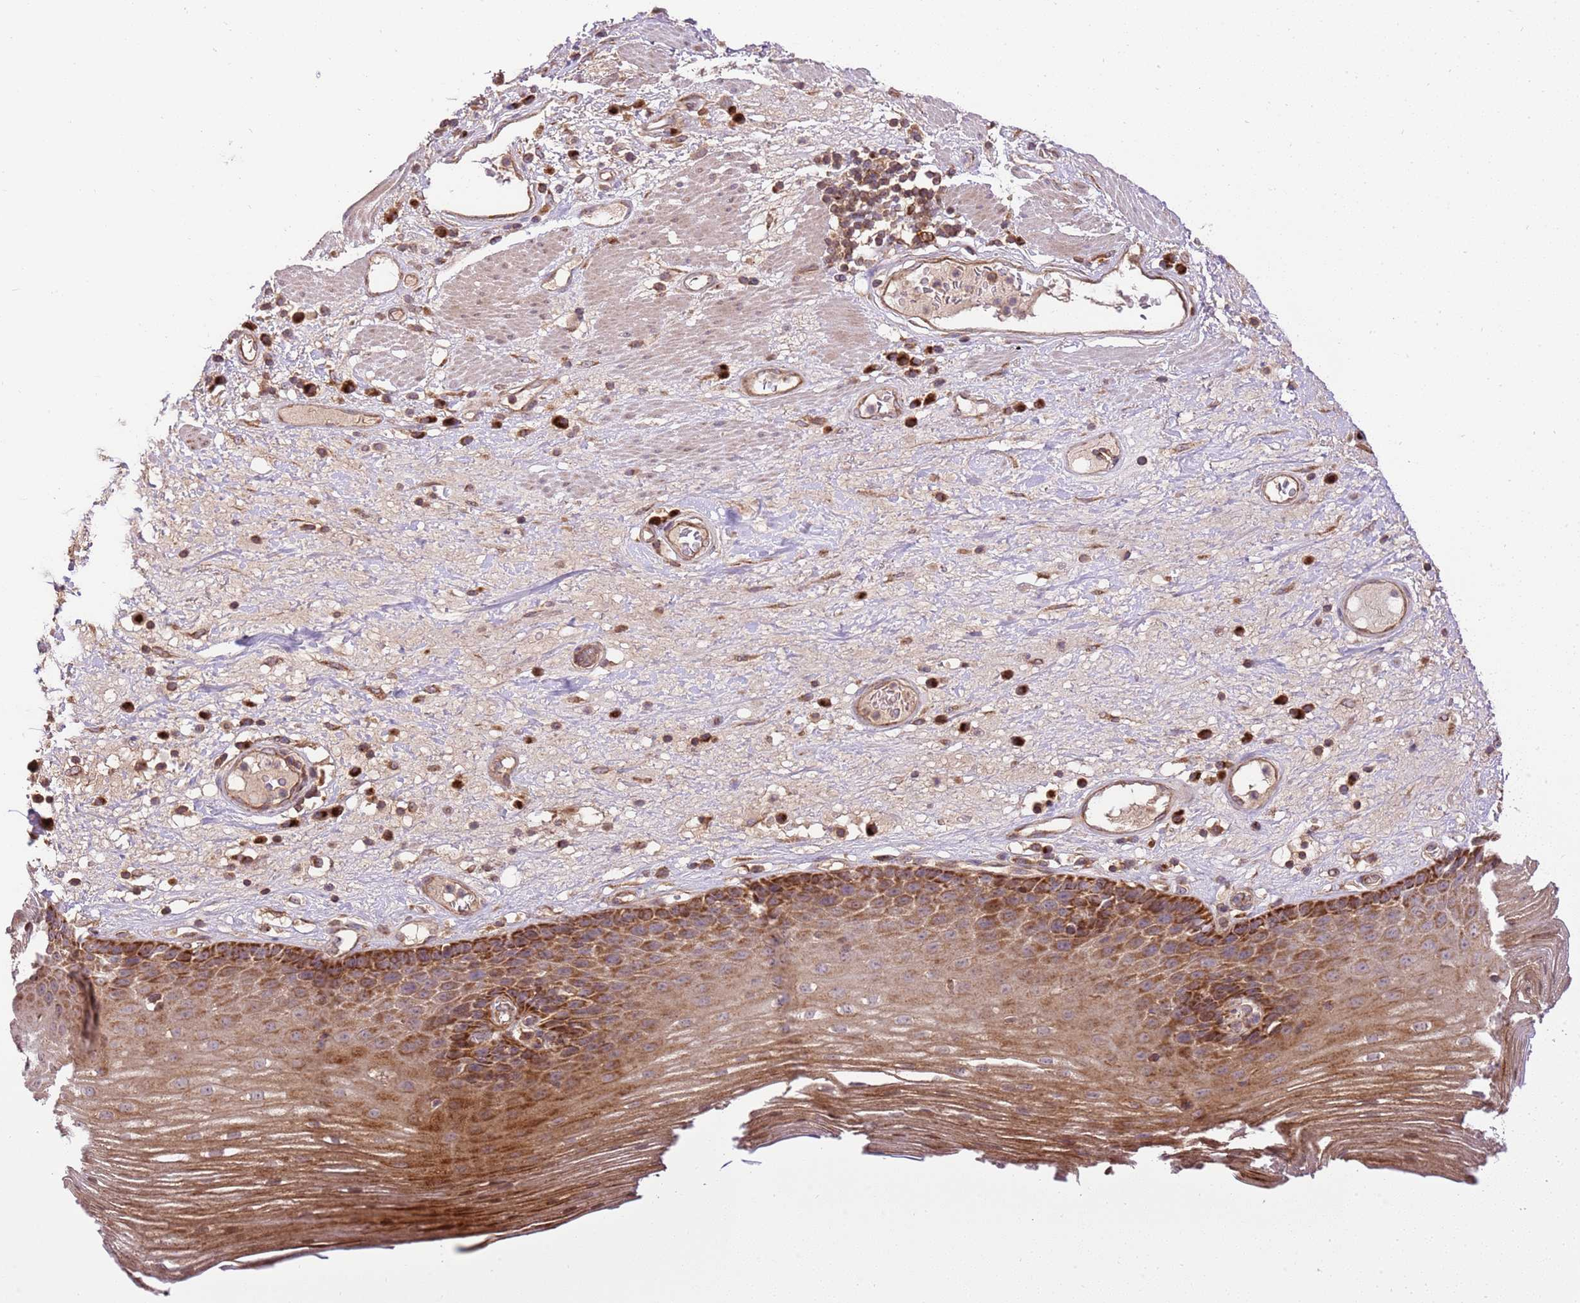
{"staining": {"intensity": "strong", "quantity": ">75%", "location": "cytoplasmic/membranous"}, "tissue": "esophagus", "cell_type": "Squamous epithelial cells", "image_type": "normal", "snomed": [{"axis": "morphology", "description": "Normal tissue, NOS"}, {"axis": "topography", "description": "Esophagus"}], "caption": "Immunohistochemical staining of normal human esophagus demonstrates high levels of strong cytoplasmic/membranous positivity in approximately >75% of squamous epithelial cells. (DAB IHC, brown staining for protein, blue staining for nuclei).", "gene": "SPATA2L", "patient": {"sex": "male", "age": 62}}